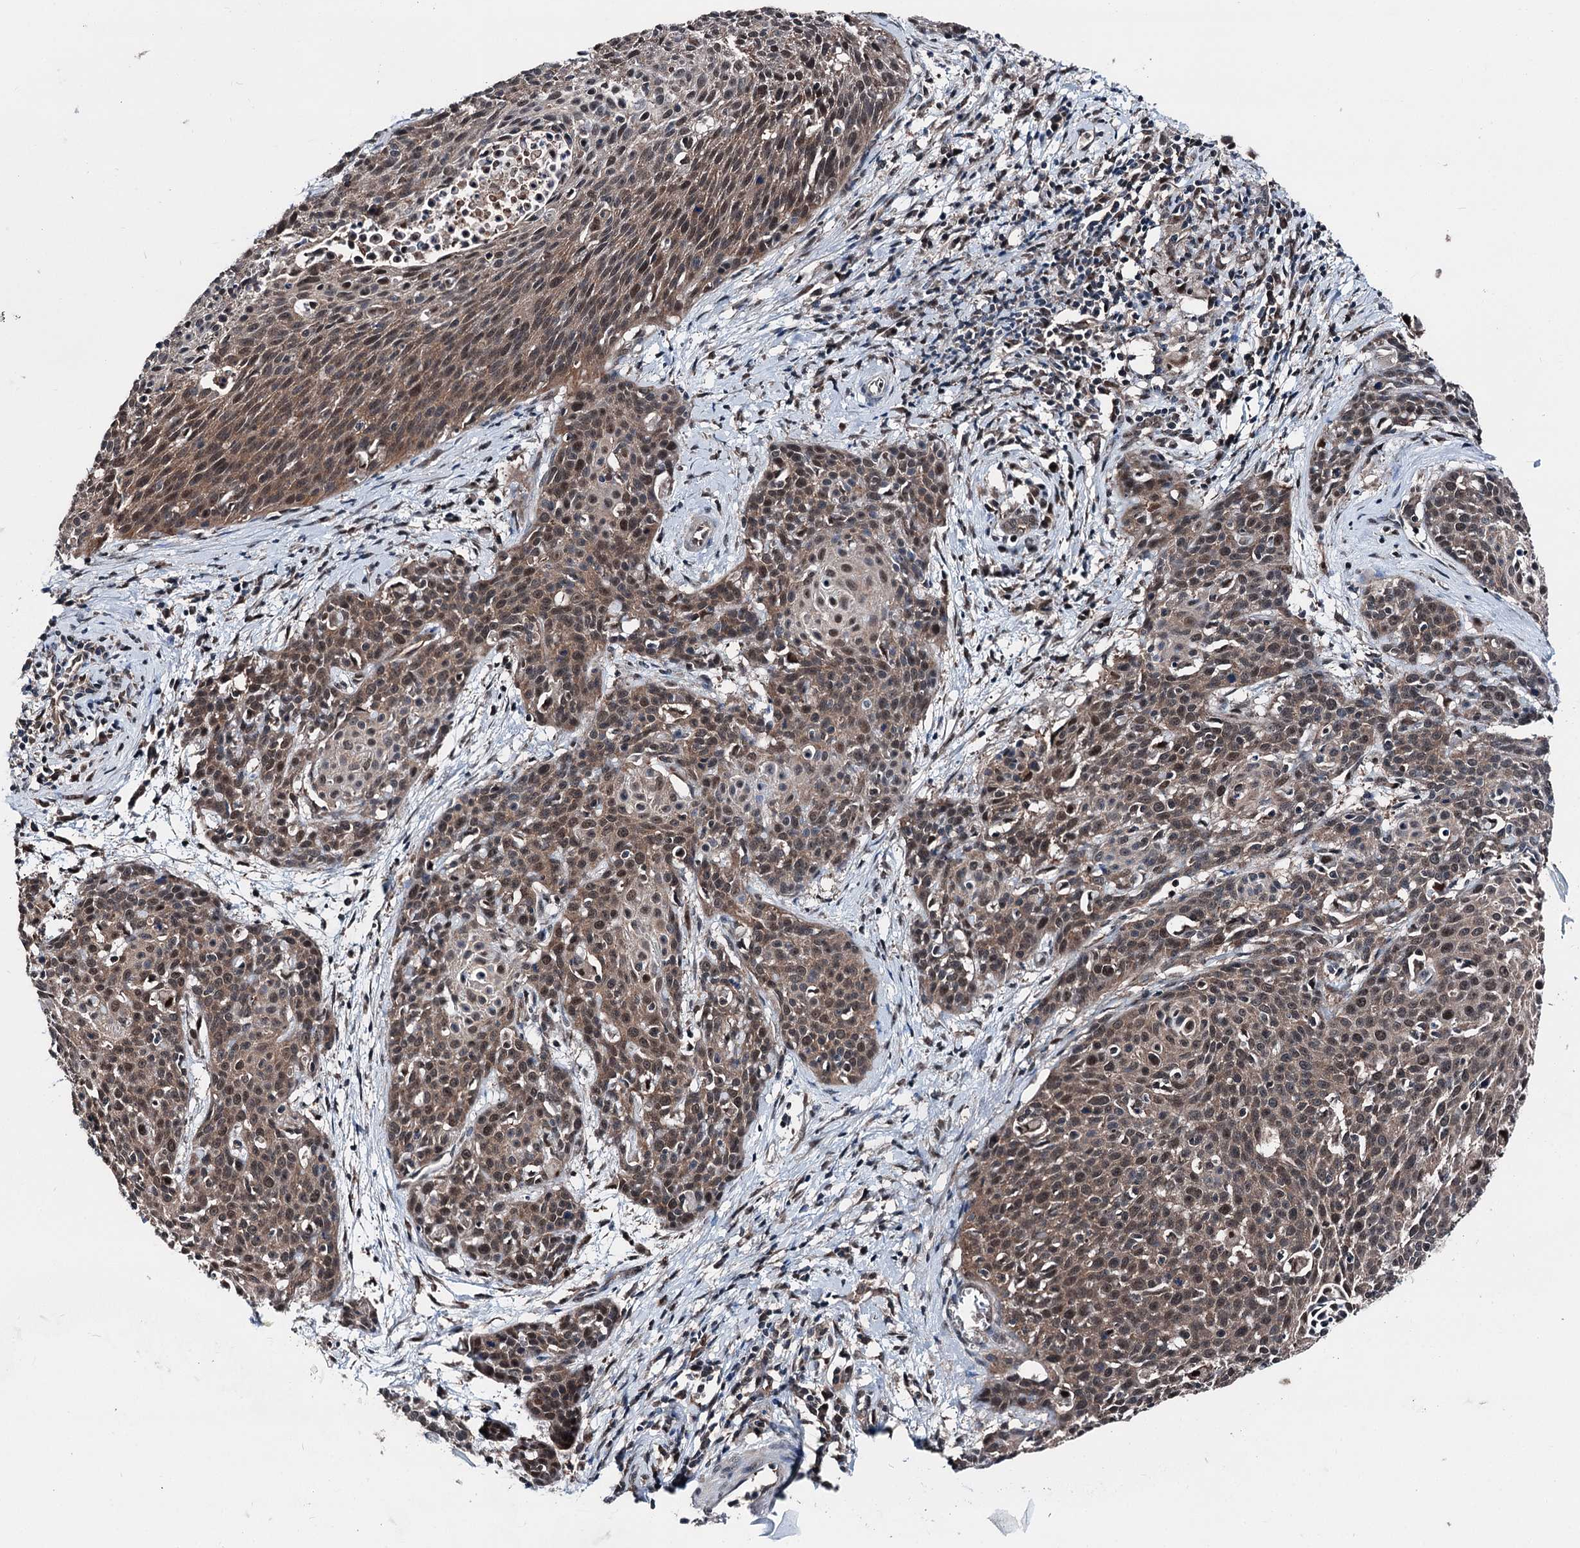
{"staining": {"intensity": "moderate", "quantity": ">75%", "location": "cytoplasmic/membranous,nuclear"}, "tissue": "cervical cancer", "cell_type": "Tumor cells", "image_type": "cancer", "snomed": [{"axis": "morphology", "description": "Squamous cell carcinoma, NOS"}, {"axis": "topography", "description": "Cervix"}], "caption": "The immunohistochemical stain highlights moderate cytoplasmic/membranous and nuclear staining in tumor cells of cervical cancer tissue.", "gene": "PSMD13", "patient": {"sex": "female", "age": 38}}